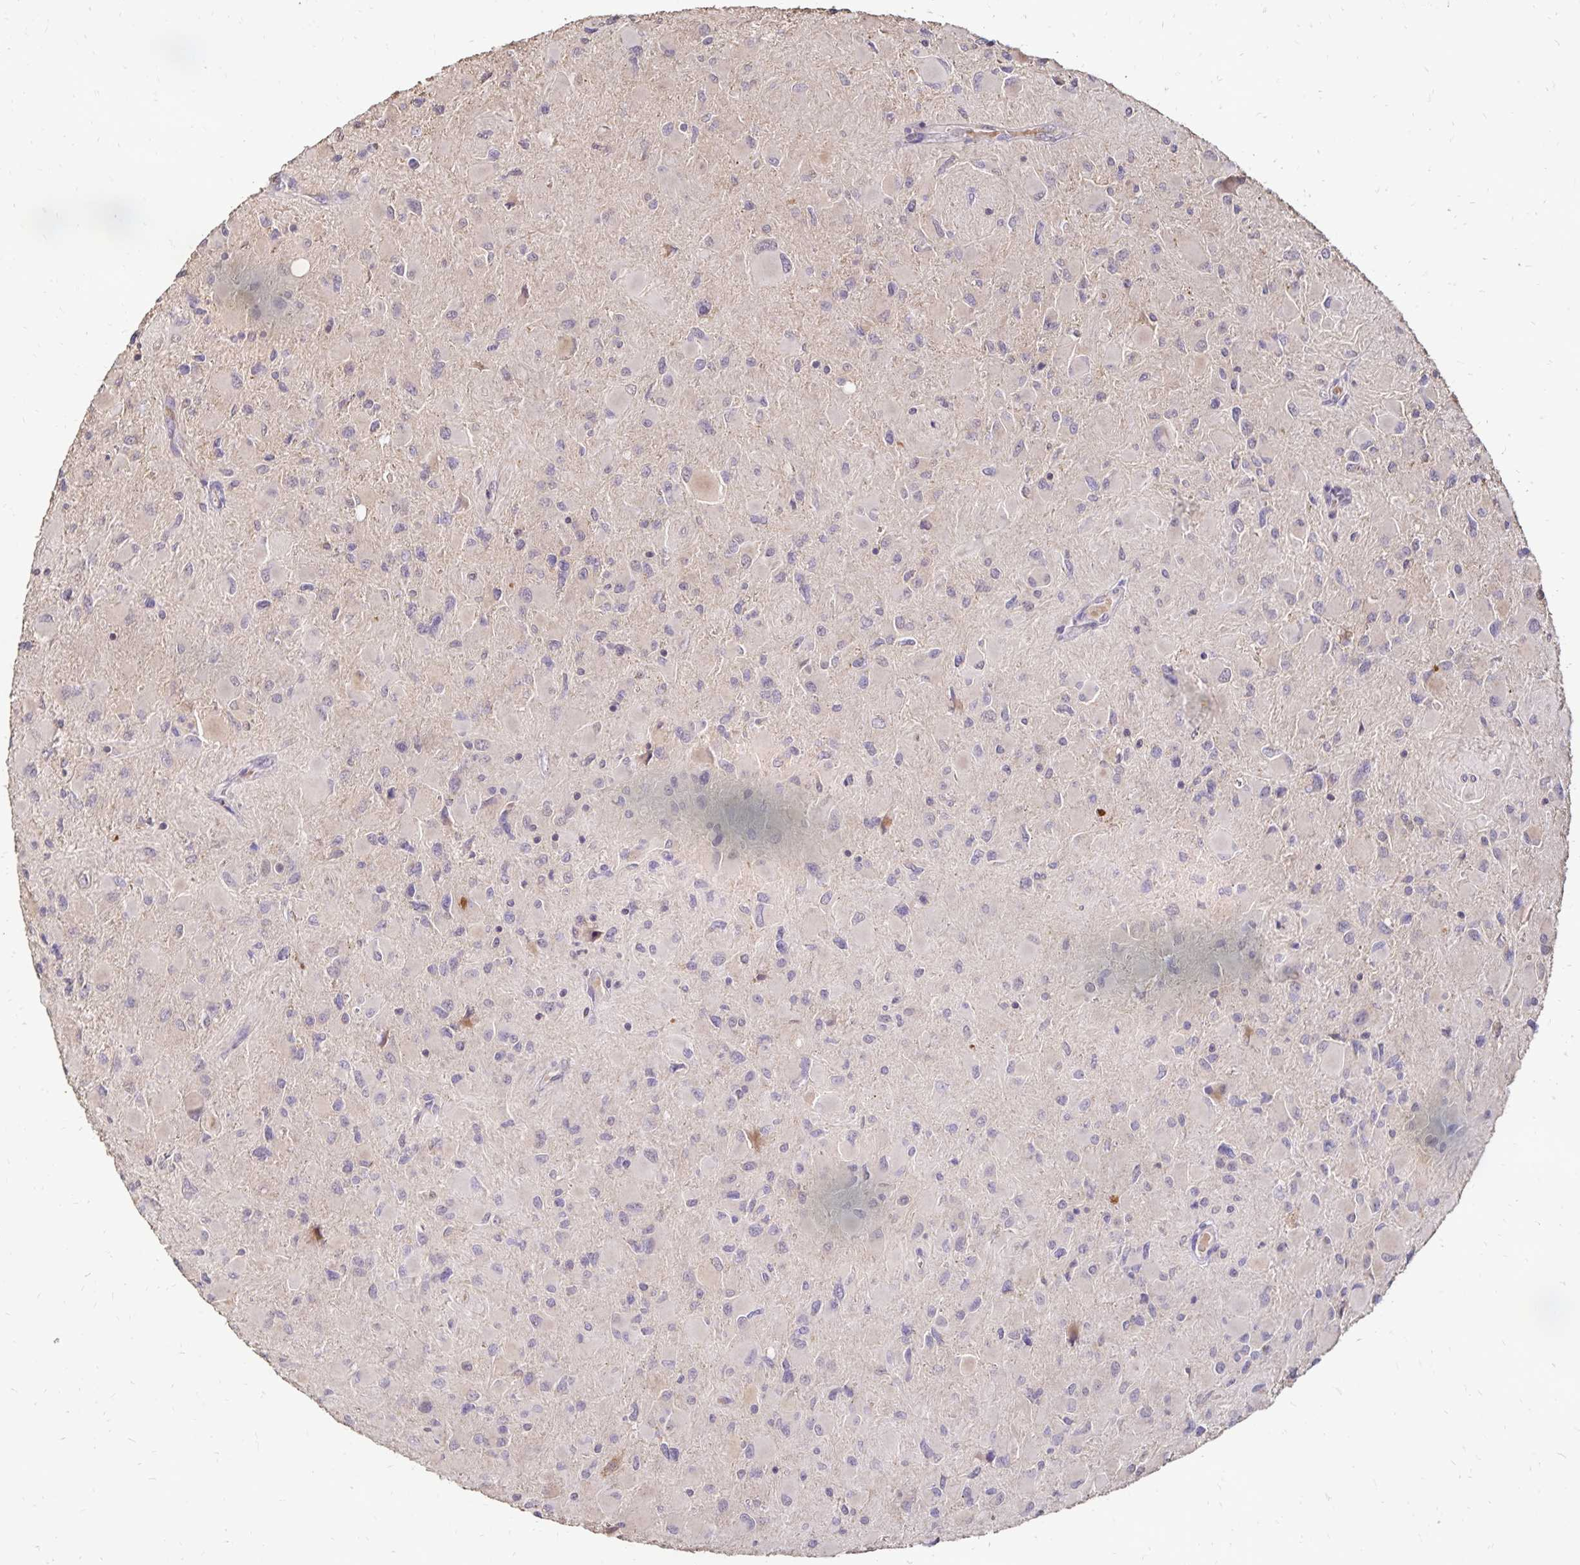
{"staining": {"intensity": "negative", "quantity": "none", "location": "none"}, "tissue": "glioma", "cell_type": "Tumor cells", "image_type": "cancer", "snomed": [{"axis": "morphology", "description": "Glioma, malignant, High grade"}, {"axis": "topography", "description": "Cerebral cortex"}], "caption": "Glioma stained for a protein using IHC exhibits no expression tumor cells.", "gene": "EMC10", "patient": {"sex": "female", "age": 36}}